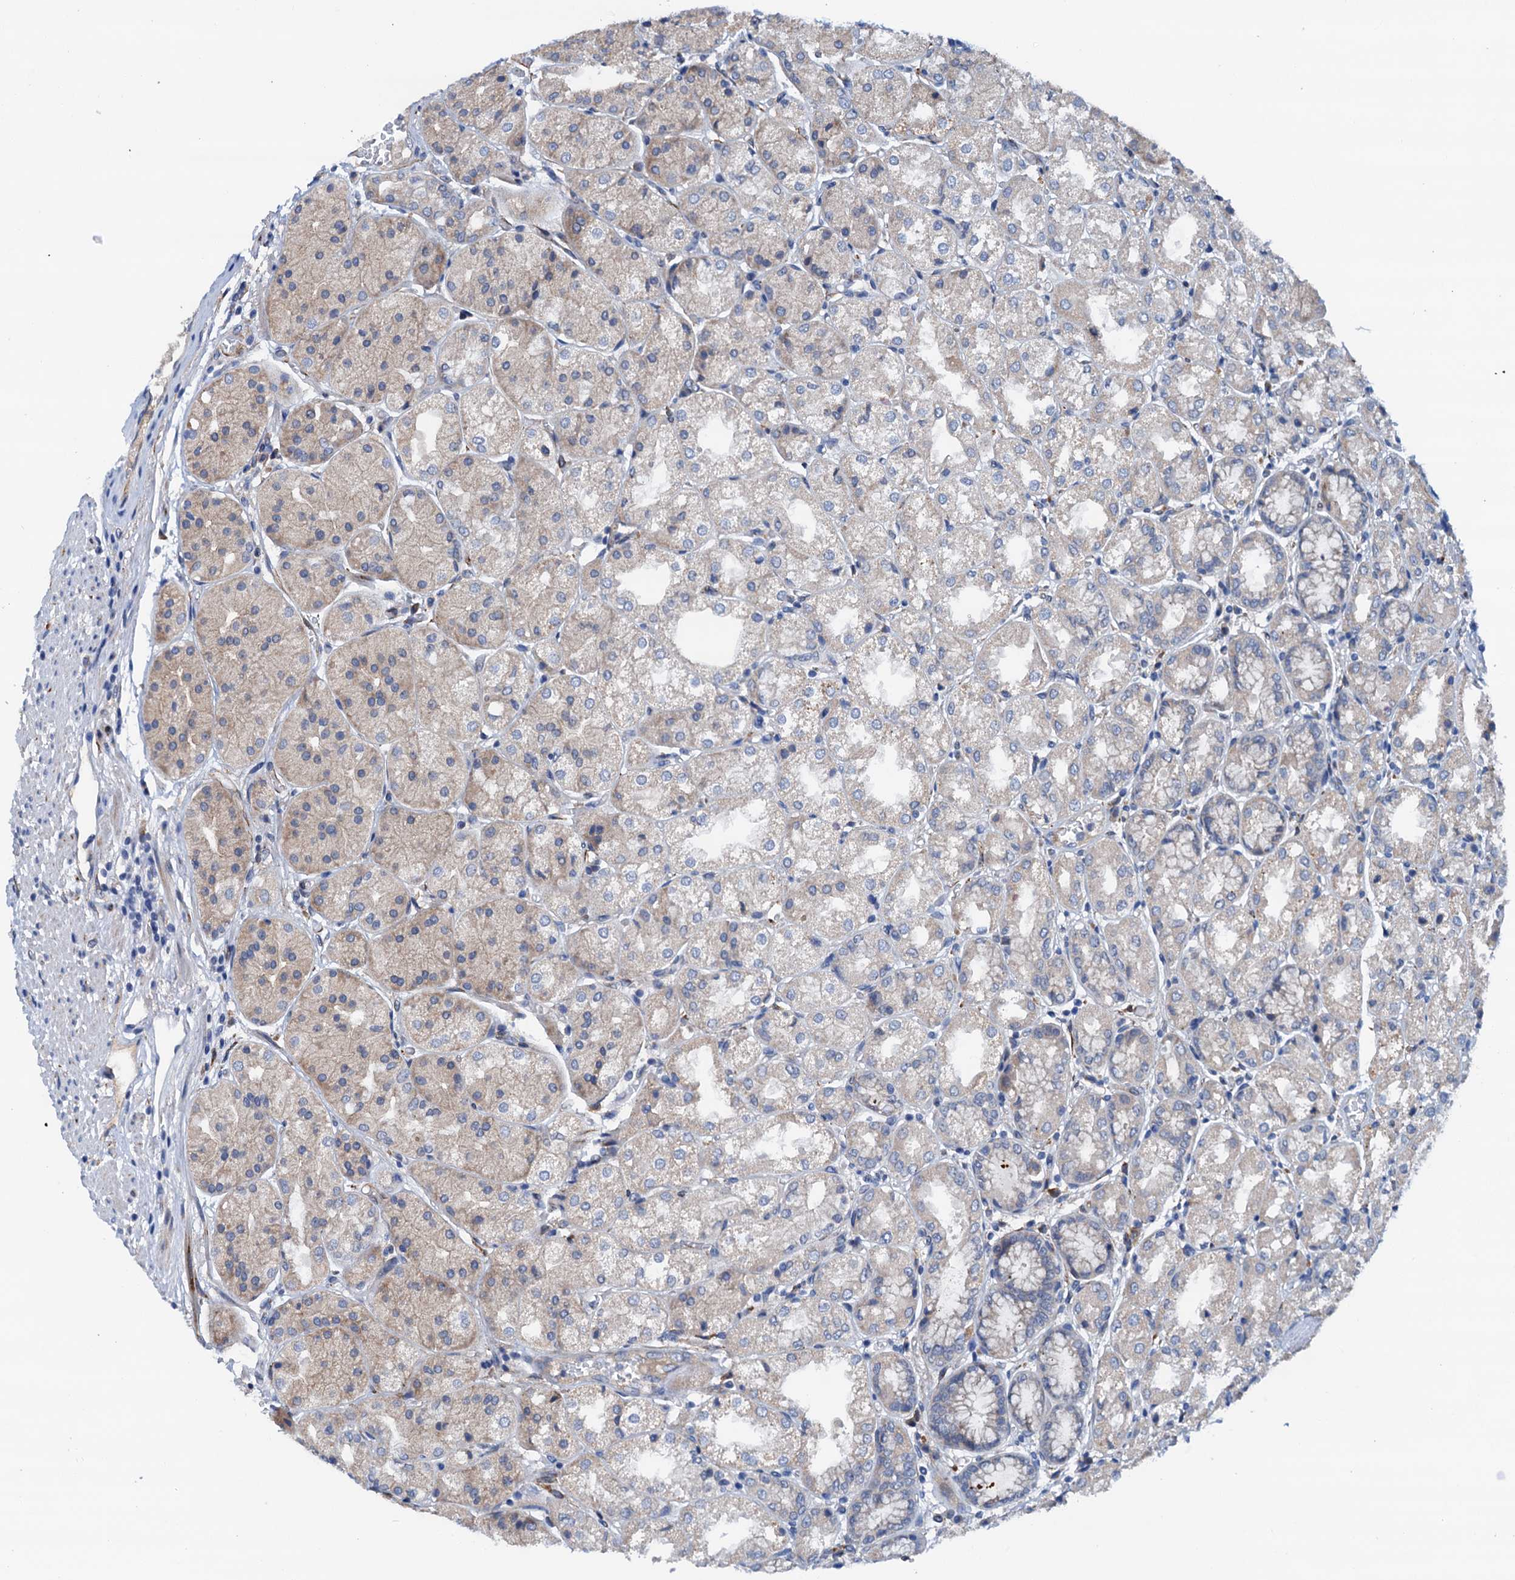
{"staining": {"intensity": "moderate", "quantity": "<25%", "location": "cytoplasmic/membranous"}, "tissue": "stomach", "cell_type": "Glandular cells", "image_type": "normal", "snomed": [{"axis": "morphology", "description": "Normal tissue, NOS"}, {"axis": "topography", "description": "Stomach, upper"}], "caption": "Immunohistochemistry image of normal human stomach stained for a protein (brown), which displays low levels of moderate cytoplasmic/membranous expression in about <25% of glandular cells.", "gene": "RASSF9", "patient": {"sex": "male", "age": 72}}